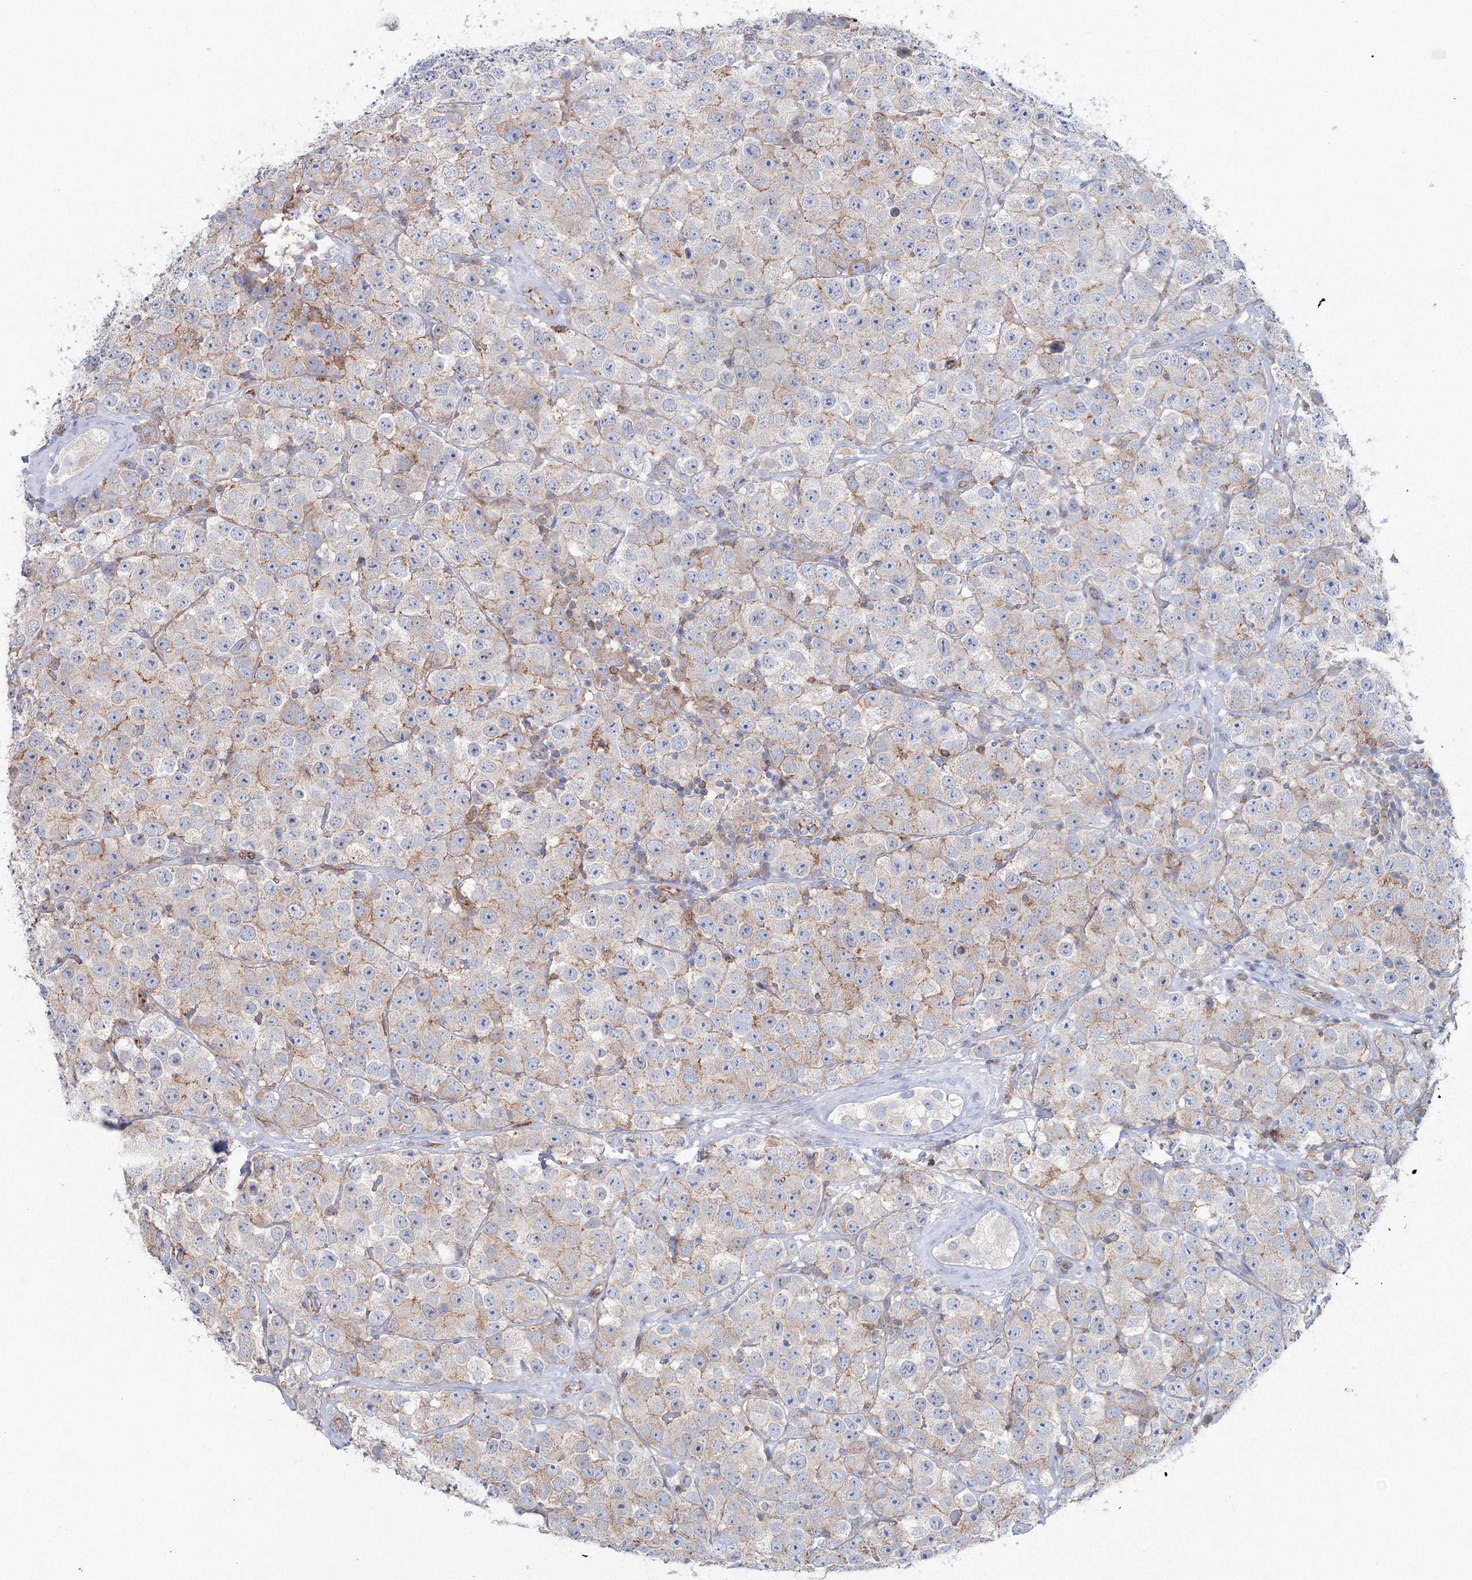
{"staining": {"intensity": "weak", "quantity": "<25%", "location": "cytoplasmic/membranous"}, "tissue": "testis cancer", "cell_type": "Tumor cells", "image_type": "cancer", "snomed": [{"axis": "morphology", "description": "Seminoma, NOS"}, {"axis": "topography", "description": "Testis"}], "caption": "This is an immunohistochemistry (IHC) image of testis cancer (seminoma). There is no staining in tumor cells.", "gene": "GGA2", "patient": {"sex": "male", "age": 28}}